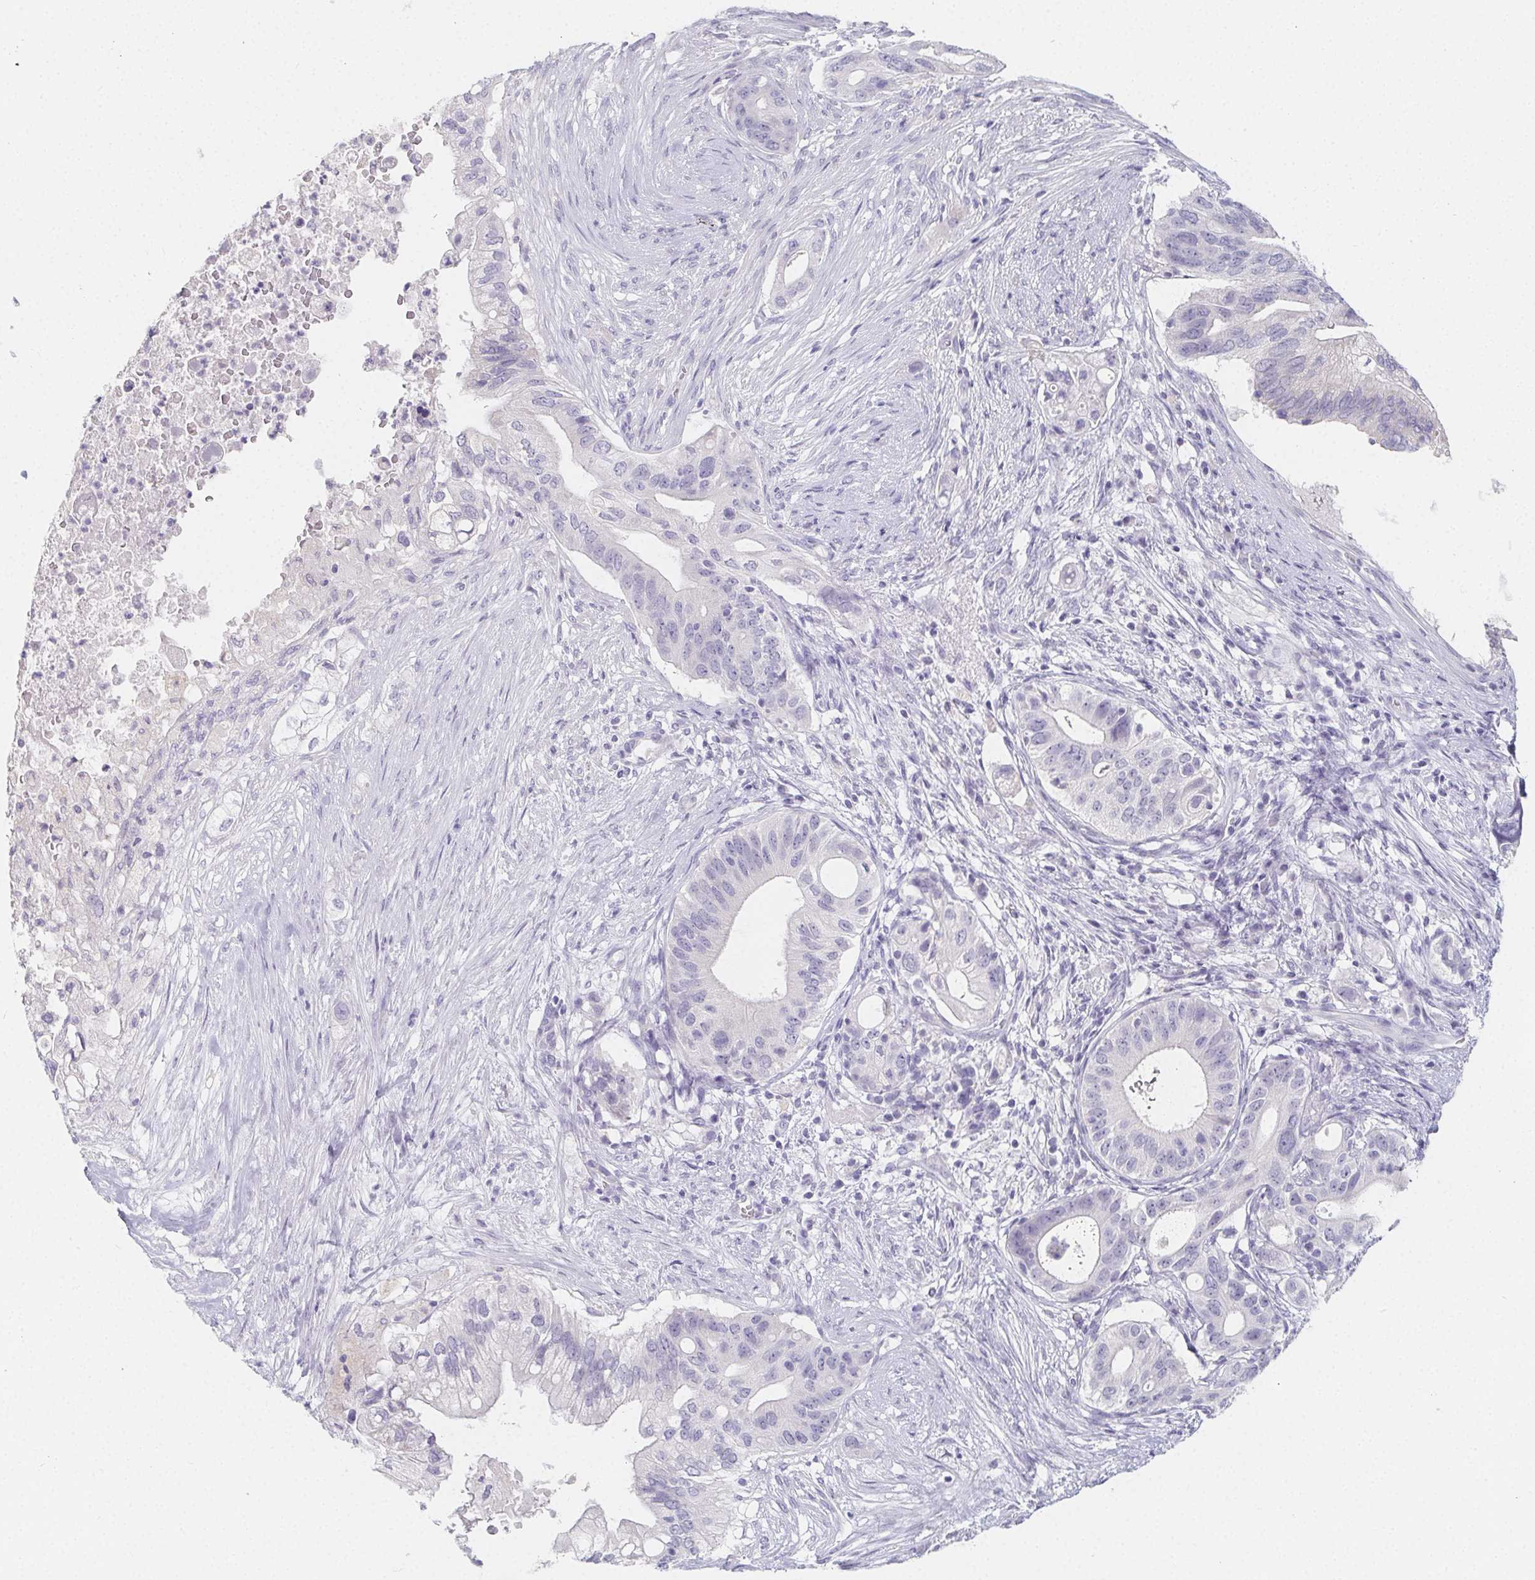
{"staining": {"intensity": "negative", "quantity": "none", "location": "none"}, "tissue": "pancreatic cancer", "cell_type": "Tumor cells", "image_type": "cancer", "snomed": [{"axis": "morphology", "description": "Adenocarcinoma, NOS"}, {"axis": "topography", "description": "Pancreas"}], "caption": "Pancreatic cancer was stained to show a protein in brown. There is no significant expression in tumor cells. (DAB IHC visualized using brightfield microscopy, high magnification).", "gene": "GLIPR1L1", "patient": {"sex": "female", "age": 72}}